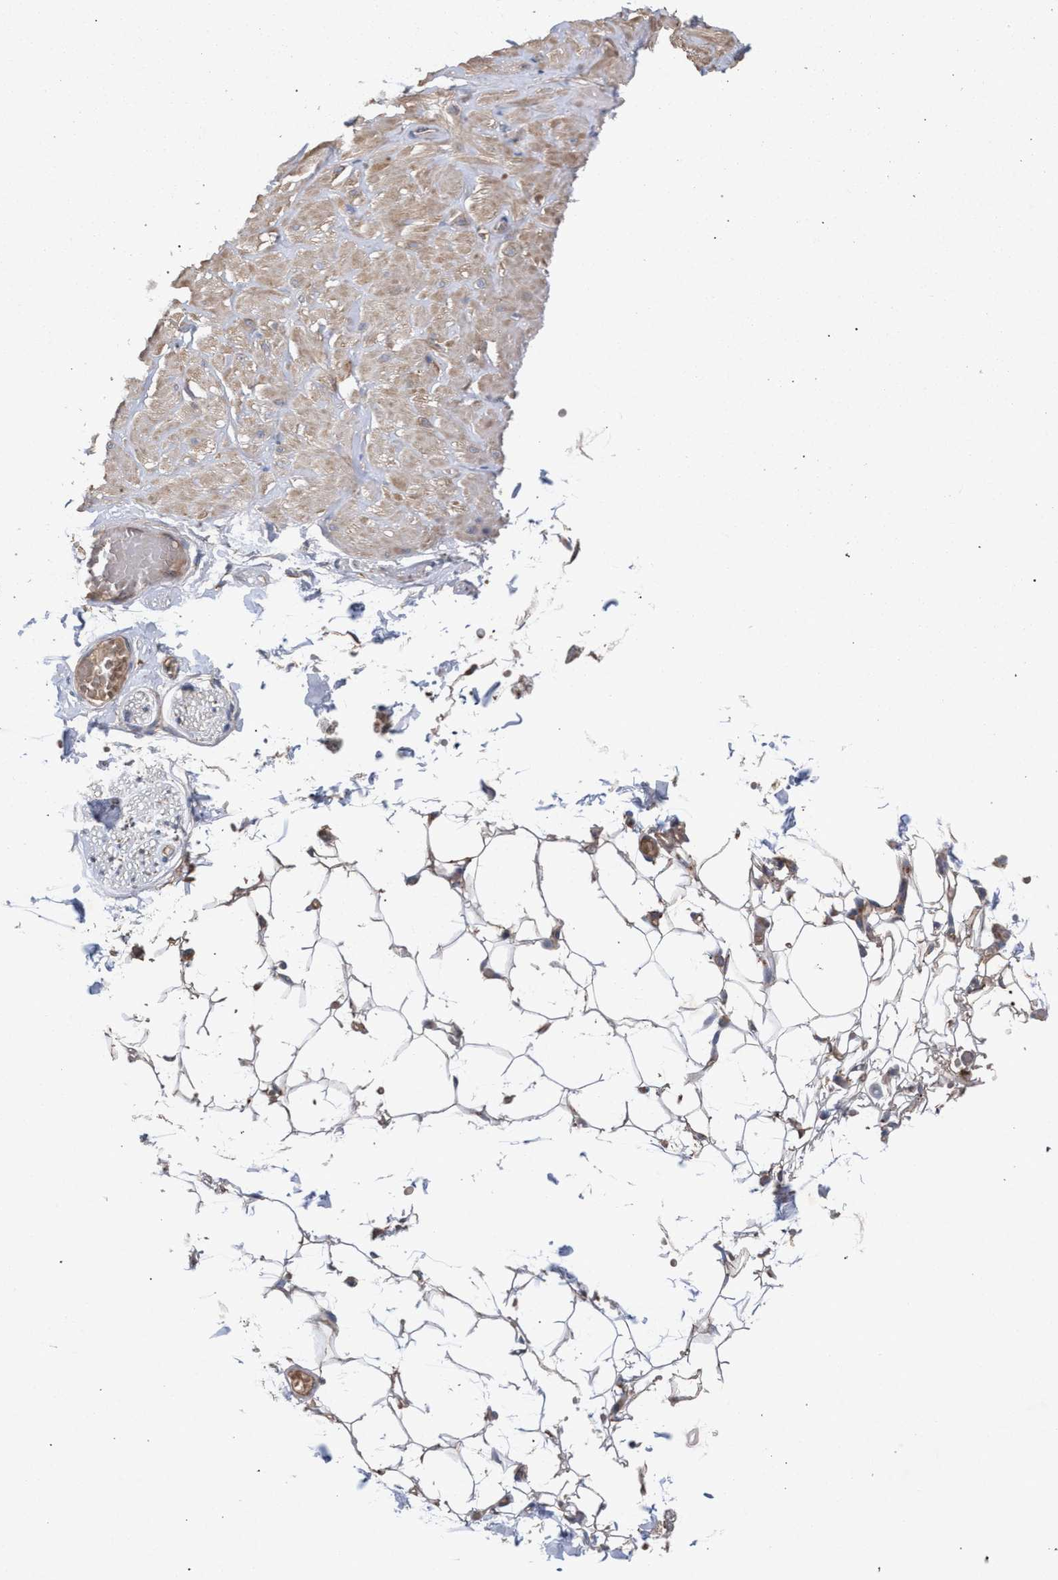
{"staining": {"intensity": "negative", "quantity": "none", "location": "none"}, "tissue": "adipose tissue", "cell_type": "Adipocytes", "image_type": "normal", "snomed": [{"axis": "morphology", "description": "Normal tissue, NOS"}, {"axis": "topography", "description": "Adipose tissue"}, {"axis": "topography", "description": "Vascular tissue"}, {"axis": "topography", "description": "Peripheral nerve tissue"}], "caption": "The immunohistochemistry (IHC) histopathology image has no significant expression in adipocytes of adipose tissue.", "gene": "BCL2L12", "patient": {"sex": "male", "age": 25}}